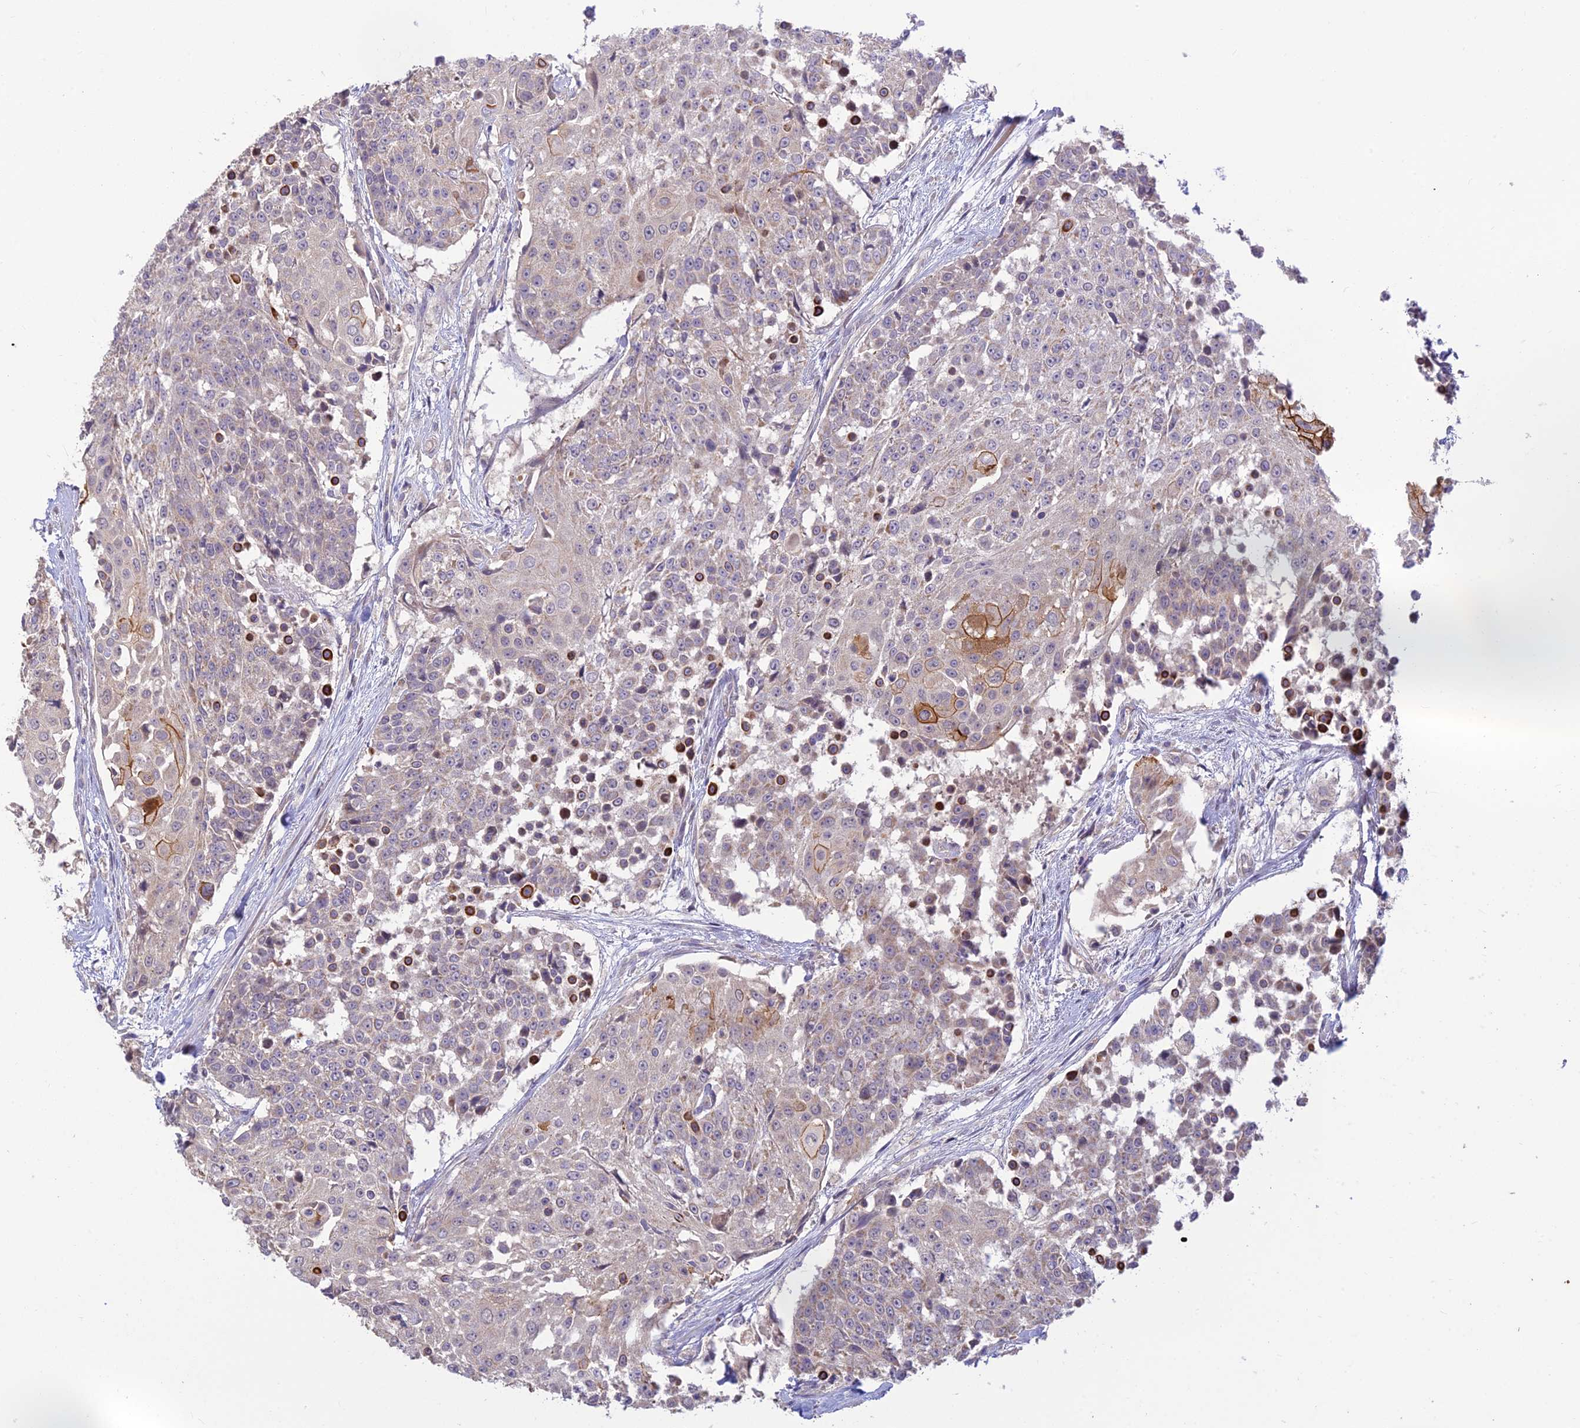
{"staining": {"intensity": "negative", "quantity": "none", "location": "none"}, "tissue": "urothelial cancer", "cell_type": "Tumor cells", "image_type": "cancer", "snomed": [{"axis": "morphology", "description": "Urothelial carcinoma, High grade"}, {"axis": "topography", "description": "Urinary bladder"}], "caption": "This is an IHC photomicrograph of urothelial cancer. There is no positivity in tumor cells.", "gene": "ASPDH", "patient": {"sex": "female", "age": 63}}